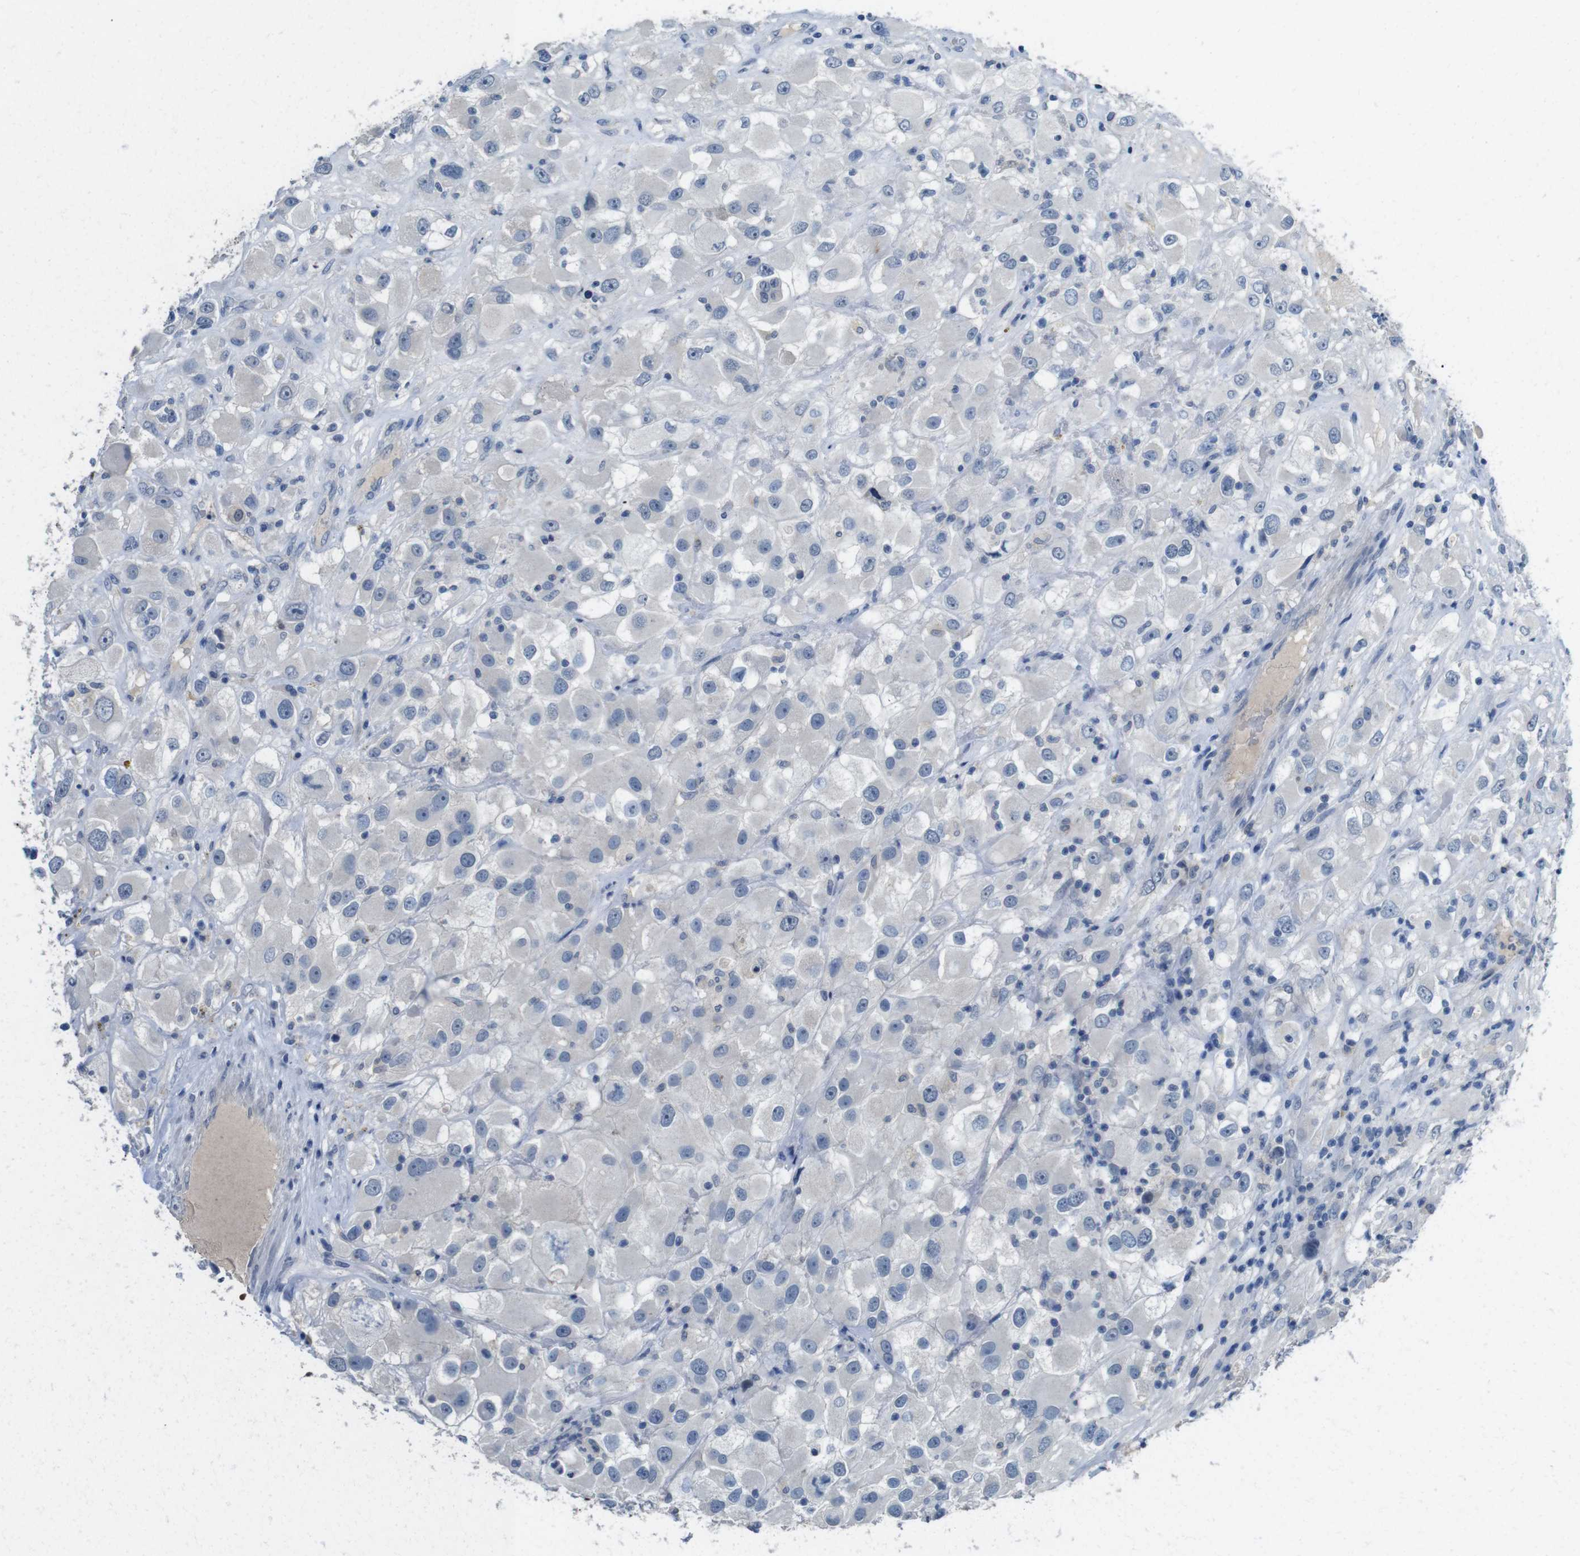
{"staining": {"intensity": "negative", "quantity": "none", "location": "none"}, "tissue": "renal cancer", "cell_type": "Tumor cells", "image_type": "cancer", "snomed": [{"axis": "morphology", "description": "Adenocarcinoma, NOS"}, {"axis": "topography", "description": "Kidney"}], "caption": "This is an immunohistochemistry photomicrograph of human adenocarcinoma (renal). There is no expression in tumor cells.", "gene": "SLC2A8", "patient": {"sex": "female", "age": 52}}